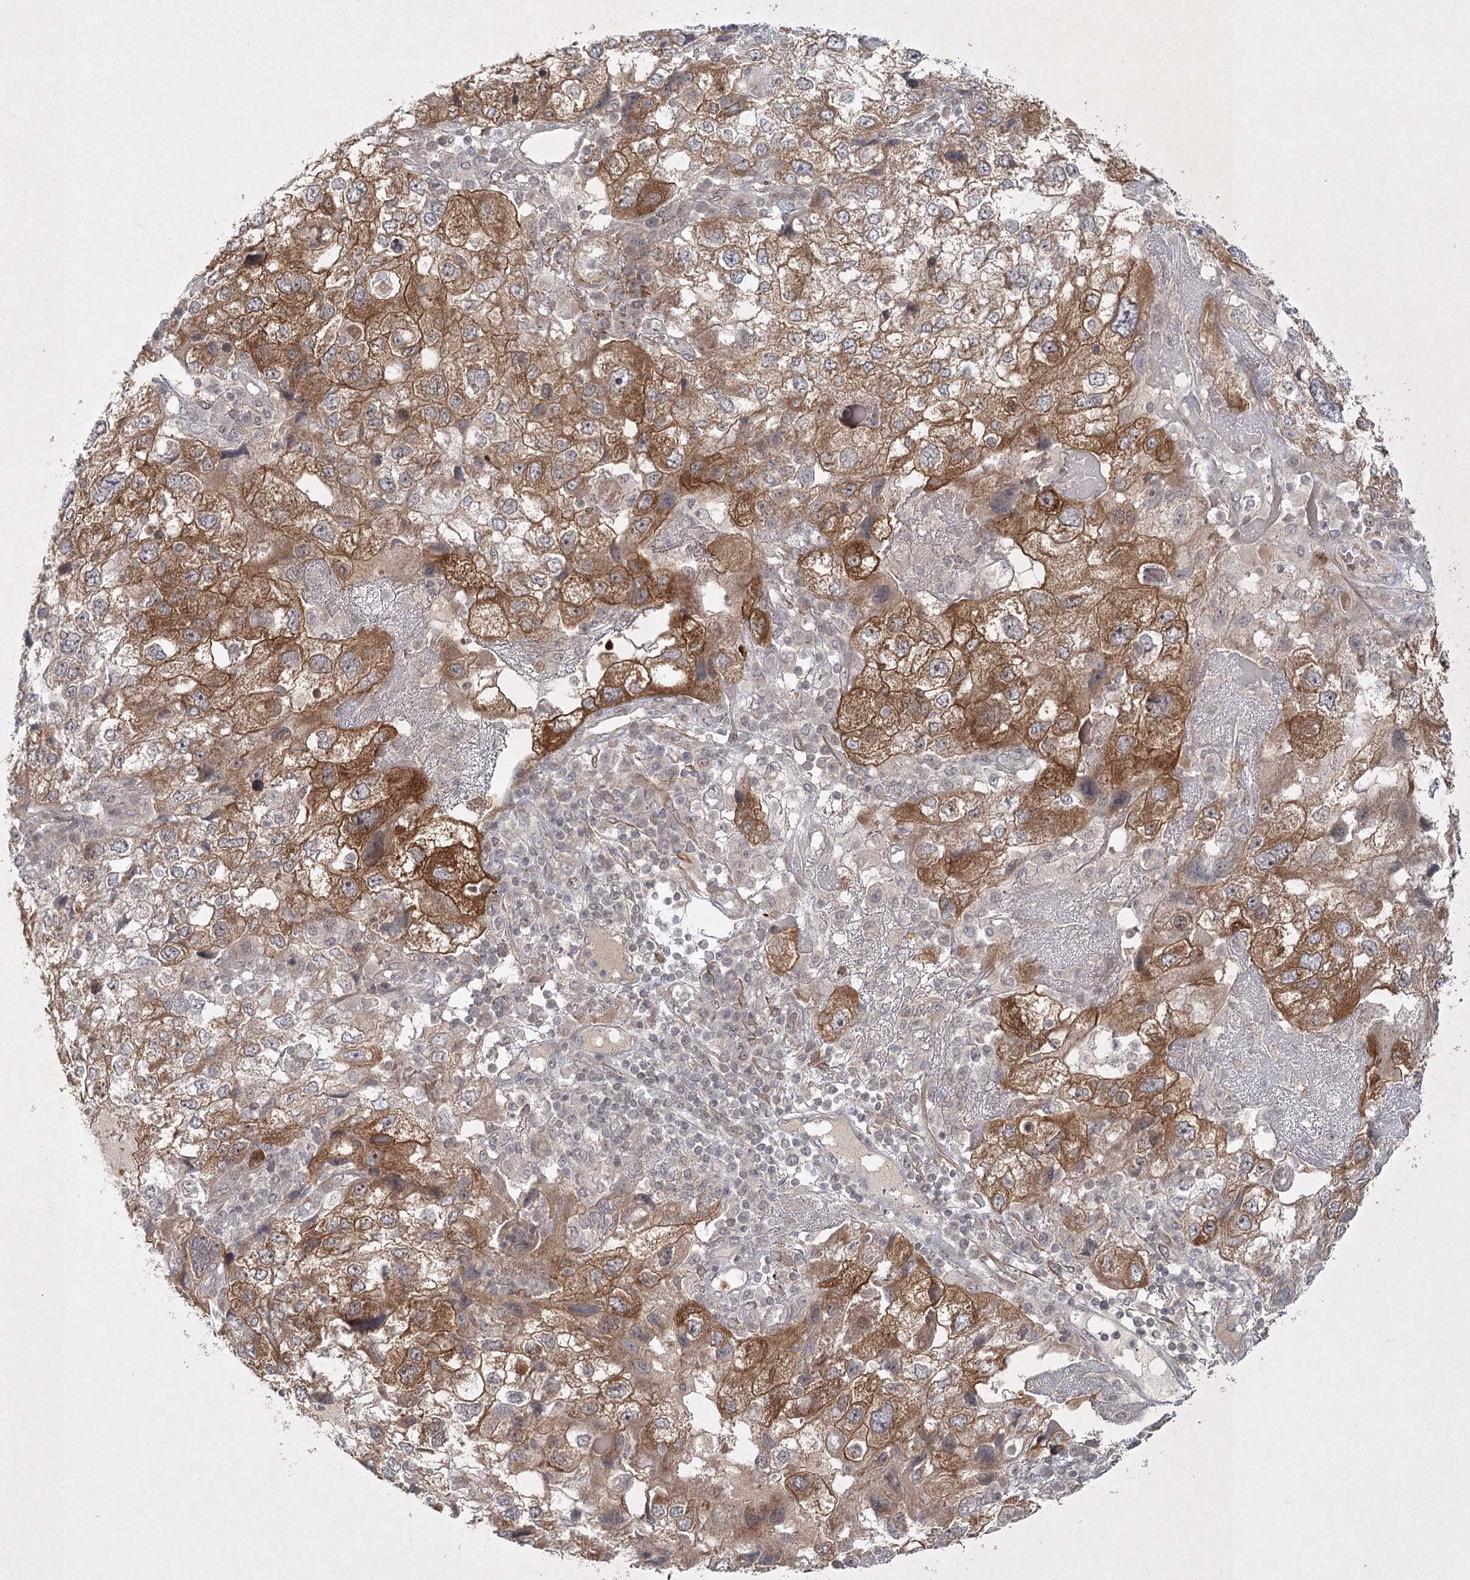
{"staining": {"intensity": "moderate", "quantity": ">75%", "location": "cytoplasmic/membranous"}, "tissue": "endometrial cancer", "cell_type": "Tumor cells", "image_type": "cancer", "snomed": [{"axis": "morphology", "description": "Adenocarcinoma, NOS"}, {"axis": "topography", "description": "Endometrium"}], "caption": "Immunohistochemistry (IHC) micrograph of neoplastic tissue: human adenocarcinoma (endometrial) stained using IHC demonstrates medium levels of moderate protein expression localized specifically in the cytoplasmic/membranous of tumor cells, appearing as a cytoplasmic/membranous brown color.", "gene": "SH2D3A", "patient": {"sex": "female", "age": 49}}